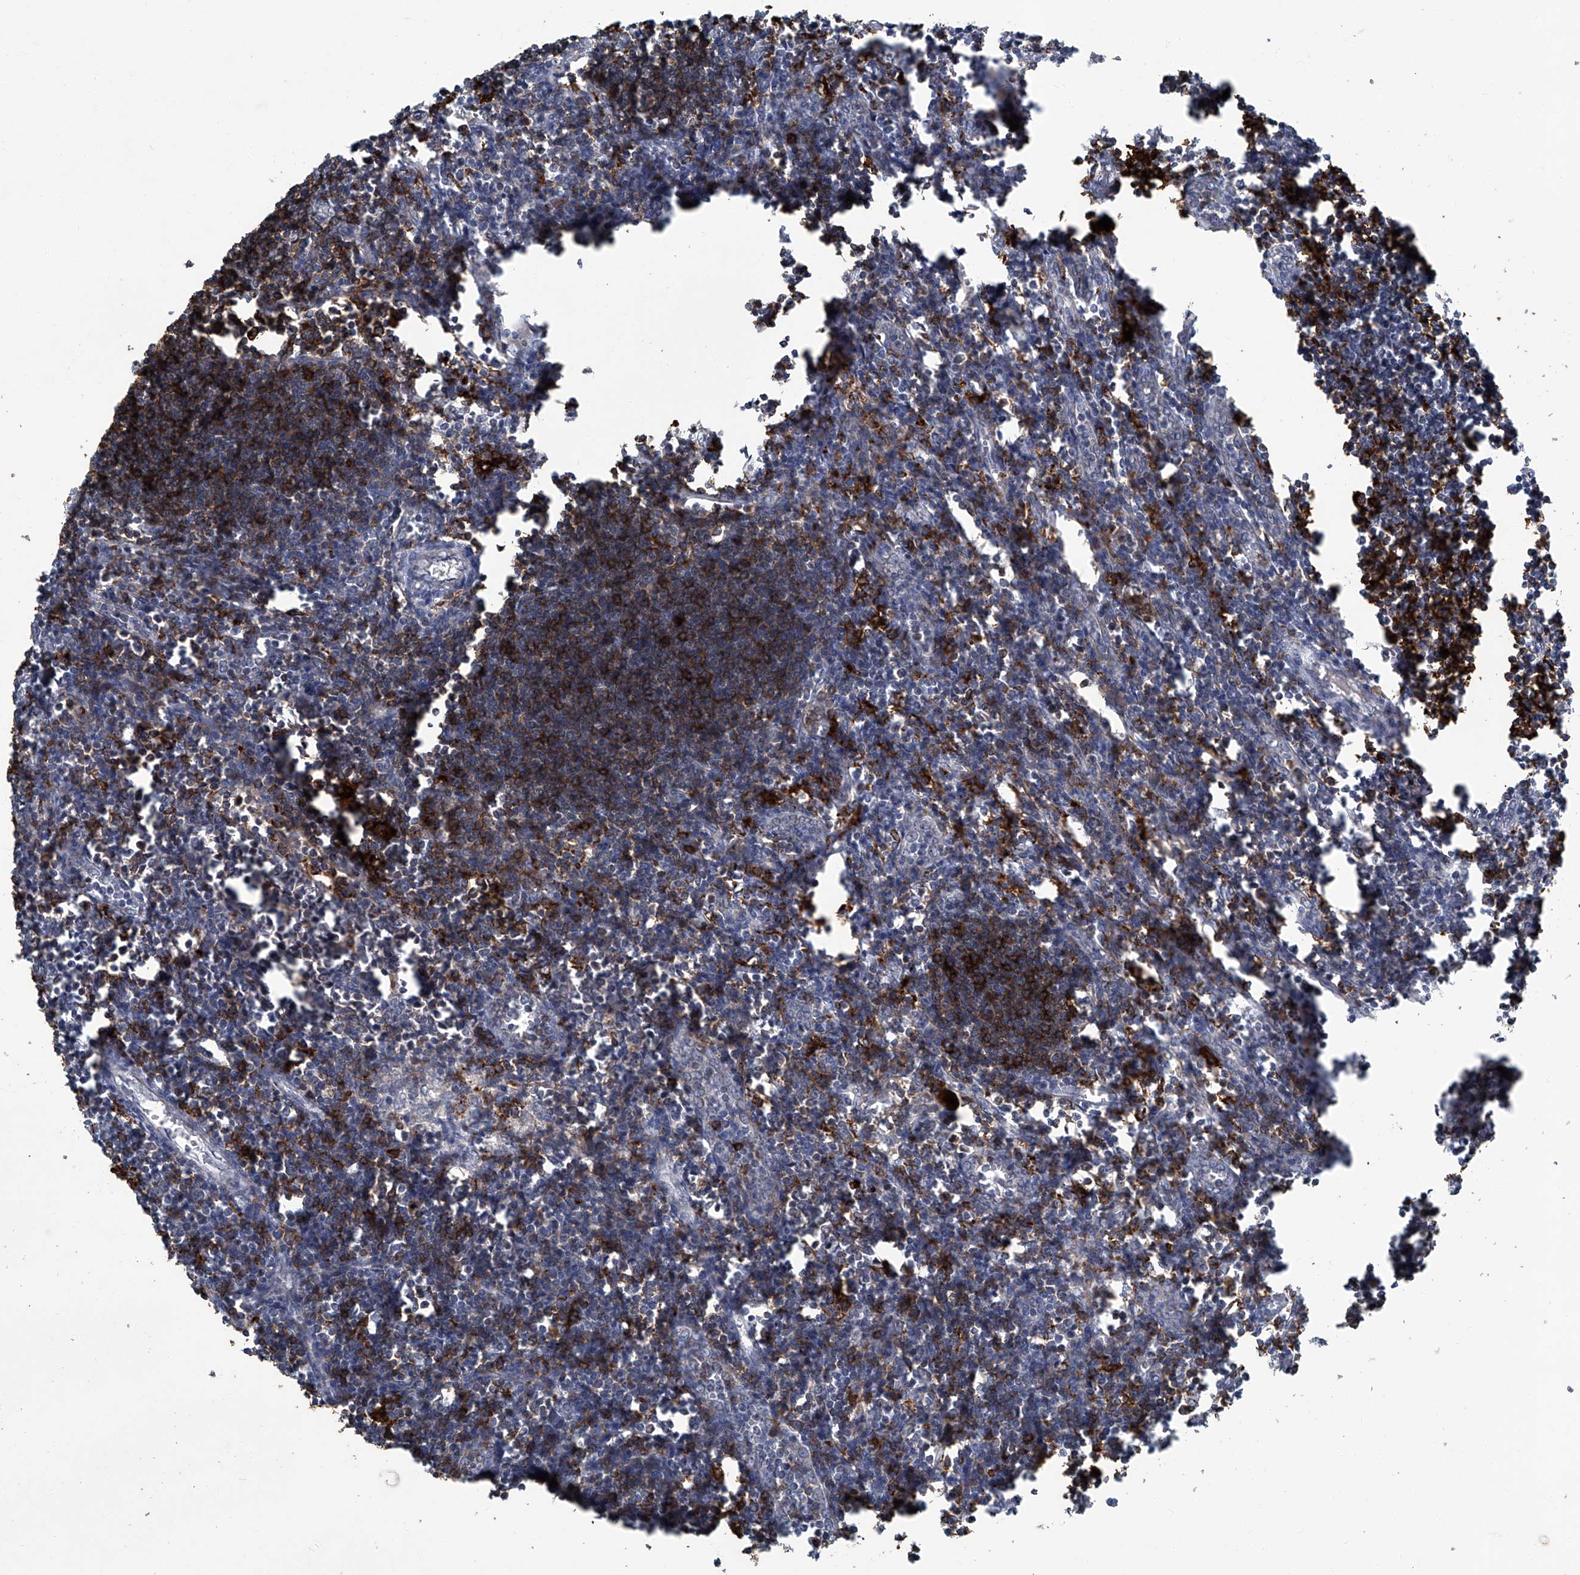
{"staining": {"intensity": "strong", "quantity": ">75%", "location": "cytoplasmic/membranous"}, "tissue": "lymph node", "cell_type": "Germinal center cells", "image_type": "normal", "snomed": [{"axis": "morphology", "description": "Normal tissue, NOS"}, {"axis": "morphology", "description": "Malignant melanoma, Metastatic site"}, {"axis": "topography", "description": "Lymph node"}], "caption": "Immunohistochemical staining of normal human lymph node demonstrates high levels of strong cytoplasmic/membranous positivity in approximately >75% of germinal center cells.", "gene": "FAM167A", "patient": {"sex": "male", "age": 41}}